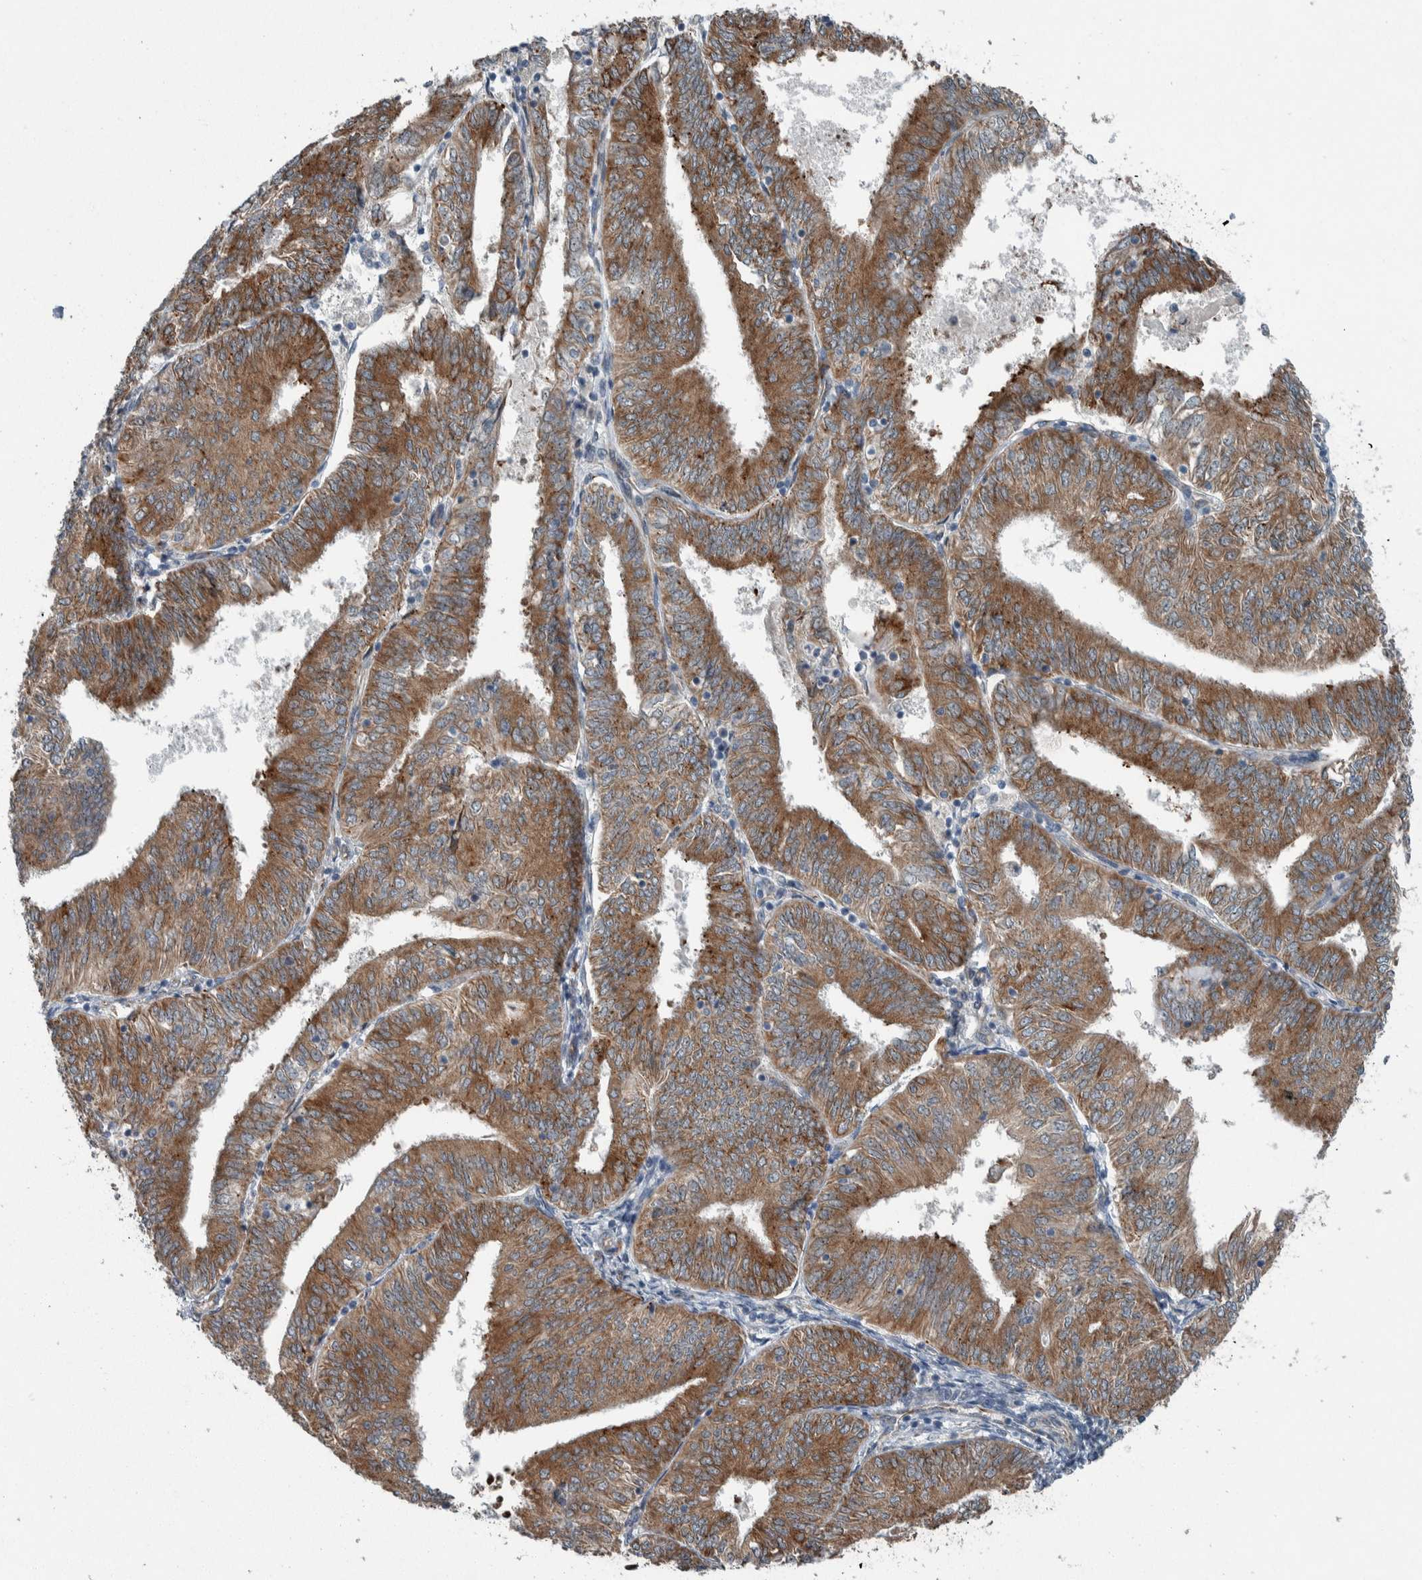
{"staining": {"intensity": "moderate", "quantity": ">75%", "location": "cytoplasmic/membranous"}, "tissue": "endometrial cancer", "cell_type": "Tumor cells", "image_type": "cancer", "snomed": [{"axis": "morphology", "description": "Adenocarcinoma, NOS"}, {"axis": "topography", "description": "Endometrium"}], "caption": "Approximately >75% of tumor cells in human endometrial adenocarcinoma exhibit moderate cytoplasmic/membranous protein staining as visualized by brown immunohistochemical staining.", "gene": "USP25", "patient": {"sex": "female", "age": 58}}